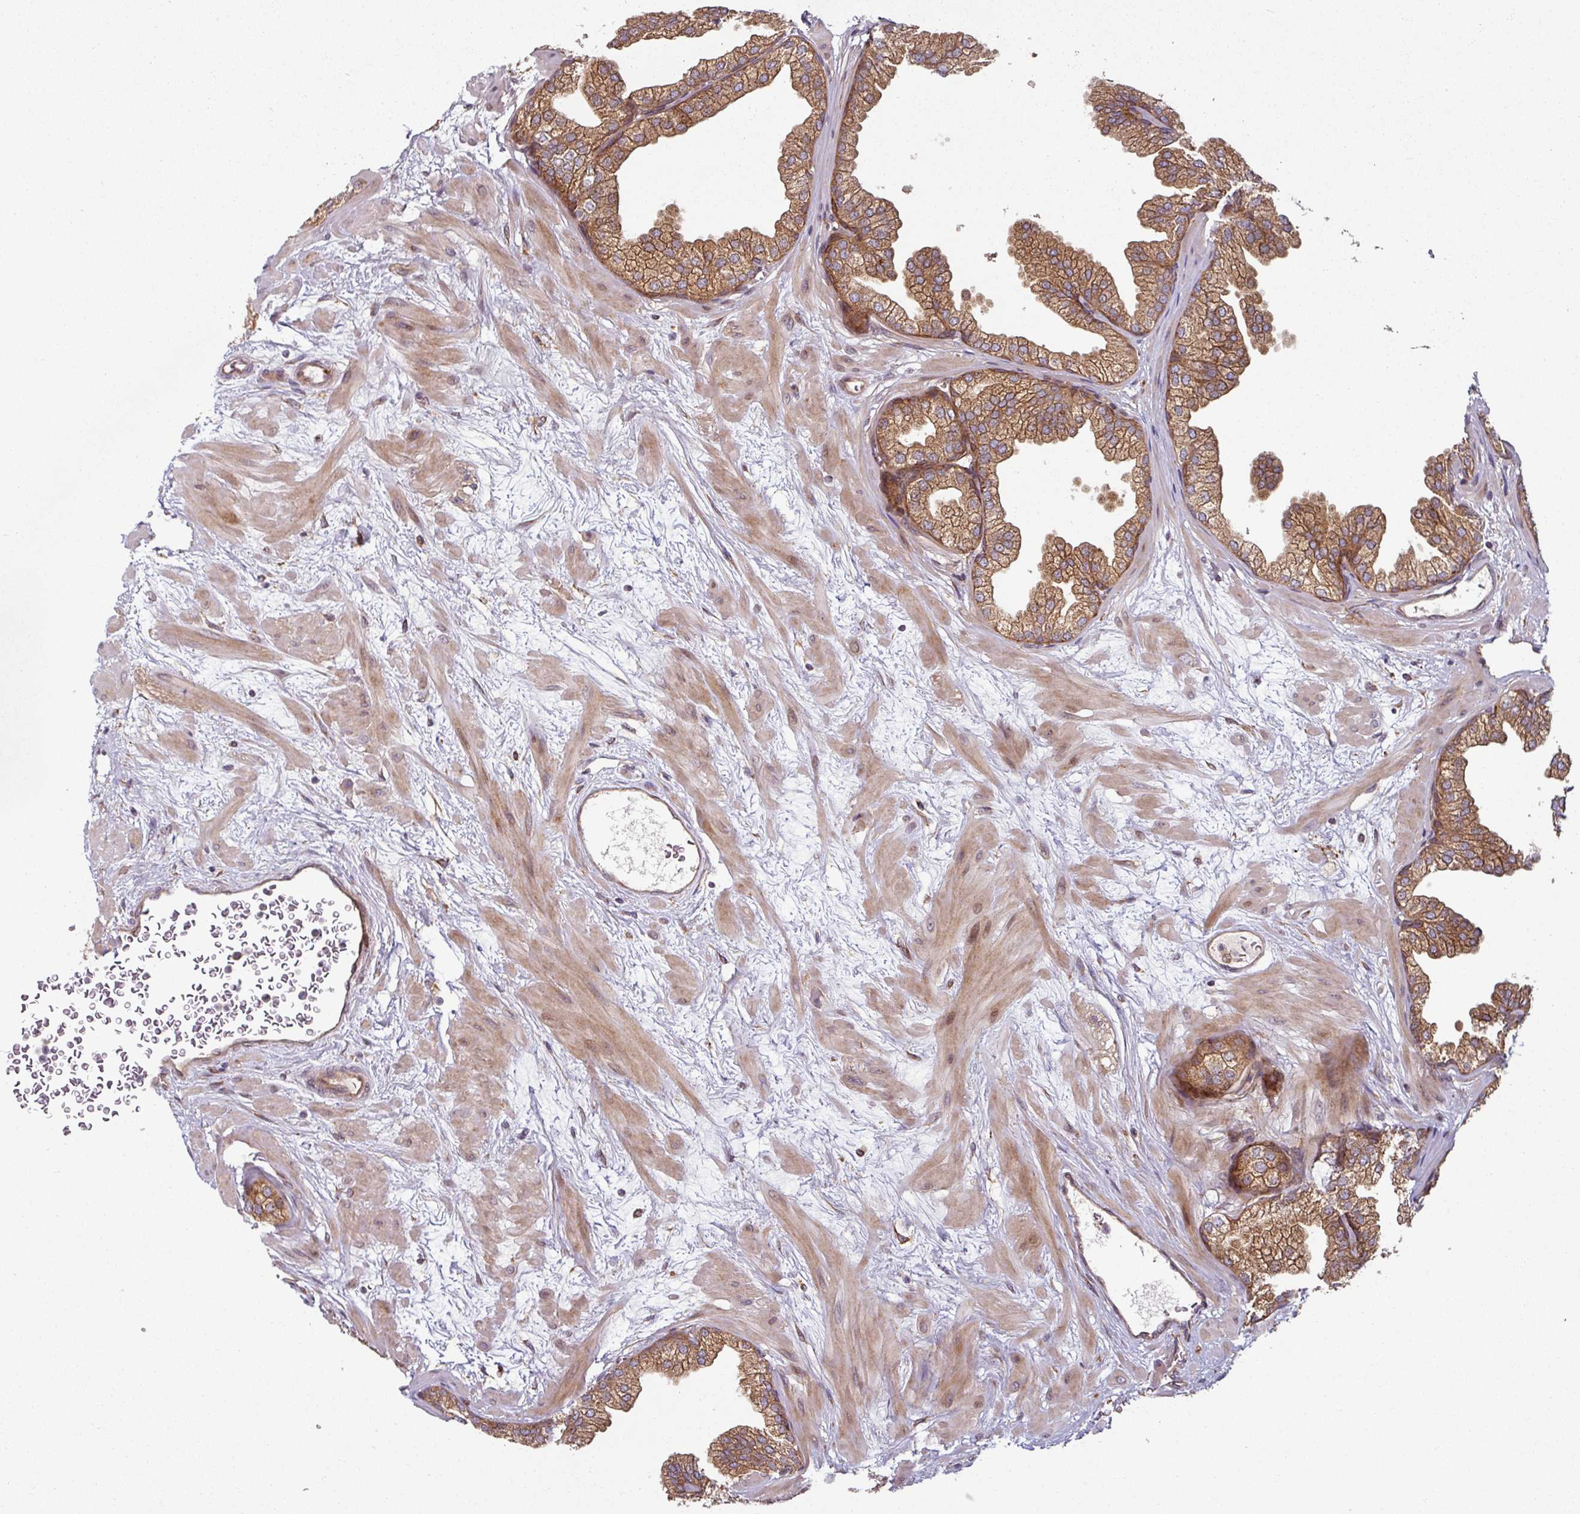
{"staining": {"intensity": "strong", "quantity": ">75%", "location": "cytoplasmic/membranous"}, "tissue": "prostate", "cell_type": "Glandular cells", "image_type": "normal", "snomed": [{"axis": "morphology", "description": "Normal tissue, NOS"}, {"axis": "topography", "description": "Prostate"}], "caption": "Protein staining of benign prostate shows strong cytoplasmic/membranous positivity in approximately >75% of glandular cells. Nuclei are stained in blue.", "gene": "RAB5A", "patient": {"sex": "male", "age": 37}}